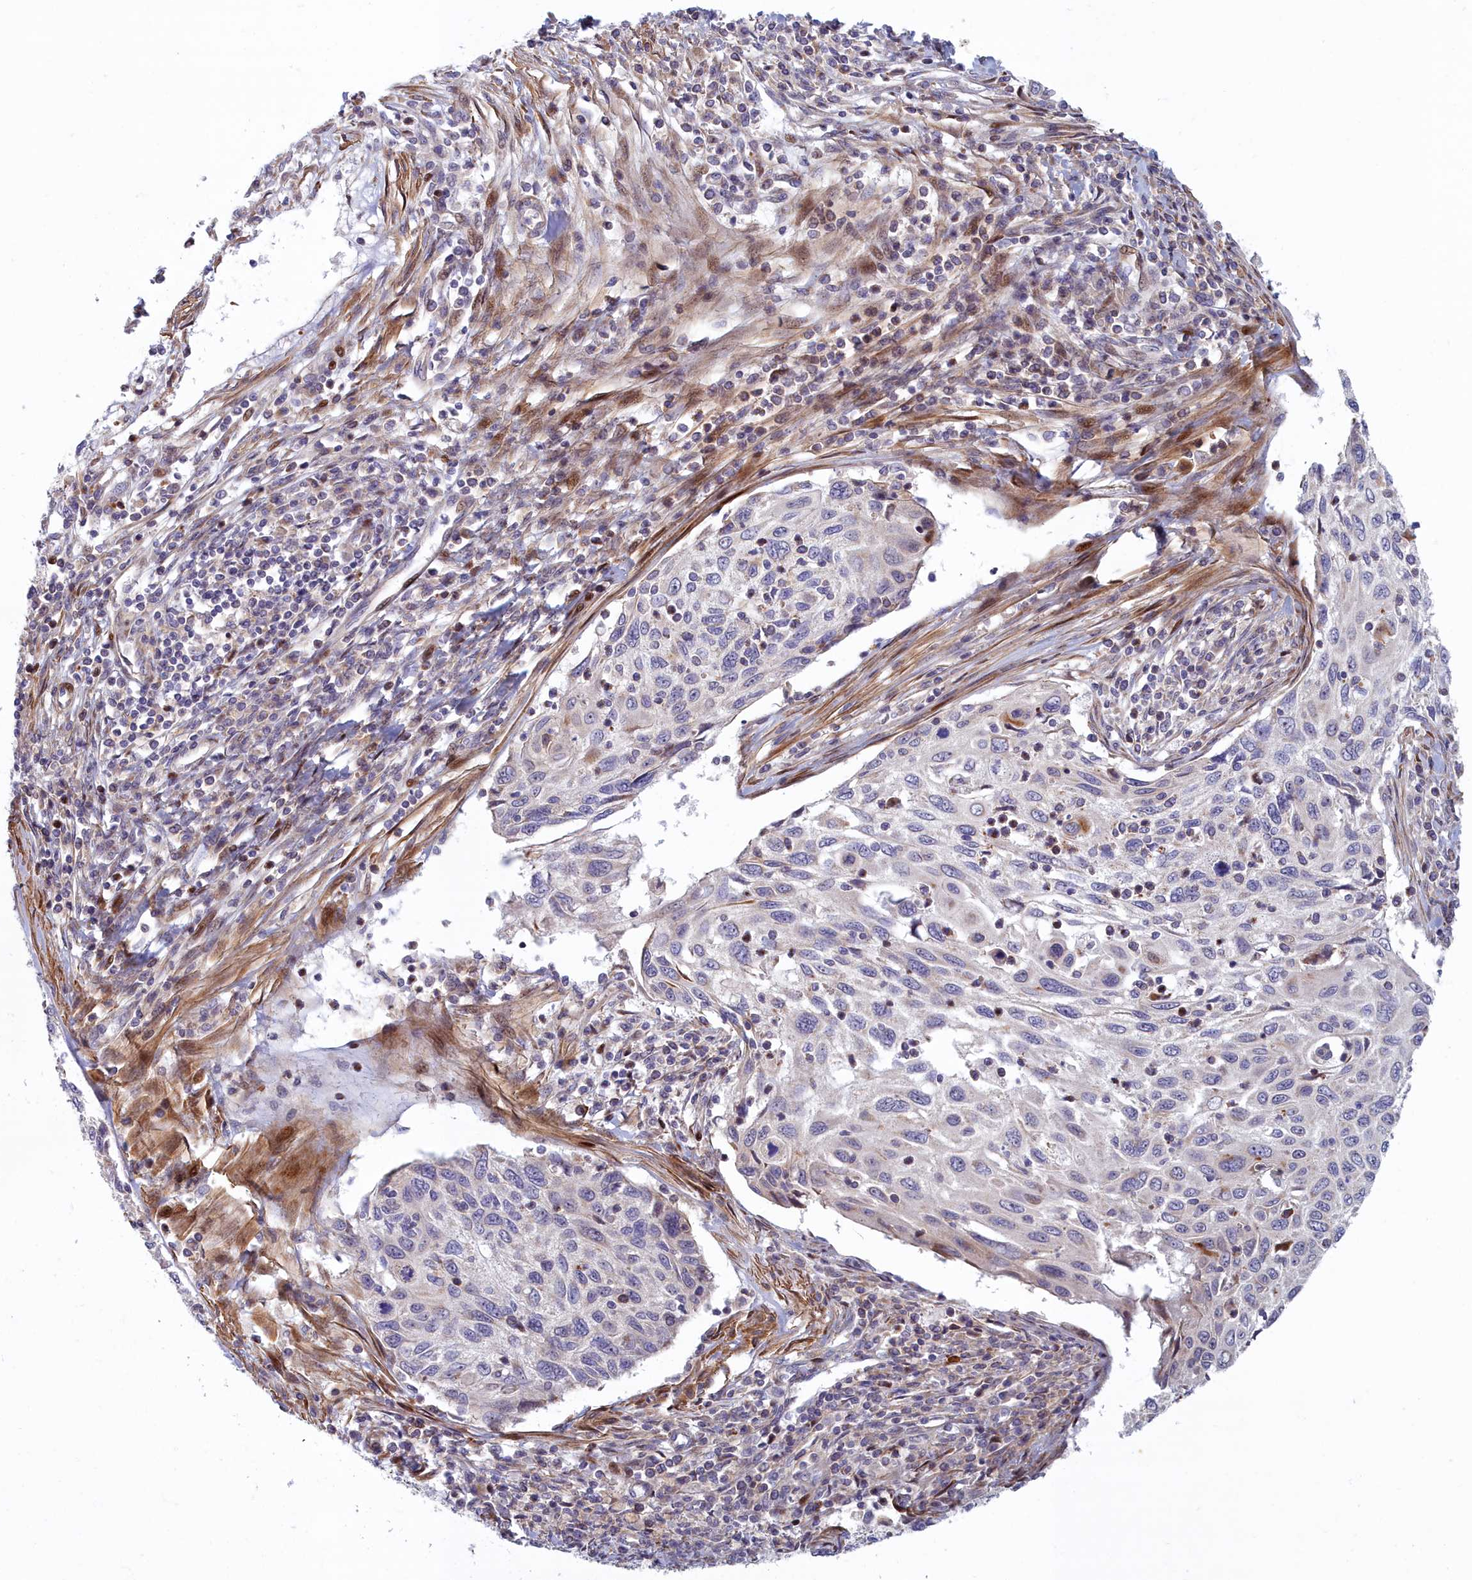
{"staining": {"intensity": "negative", "quantity": "none", "location": "none"}, "tissue": "cervical cancer", "cell_type": "Tumor cells", "image_type": "cancer", "snomed": [{"axis": "morphology", "description": "Squamous cell carcinoma, NOS"}, {"axis": "topography", "description": "Cervix"}], "caption": "IHC micrograph of neoplastic tissue: human cervical cancer (squamous cell carcinoma) stained with DAB displays no significant protein positivity in tumor cells.", "gene": "C15orf40", "patient": {"sex": "female", "age": 70}}